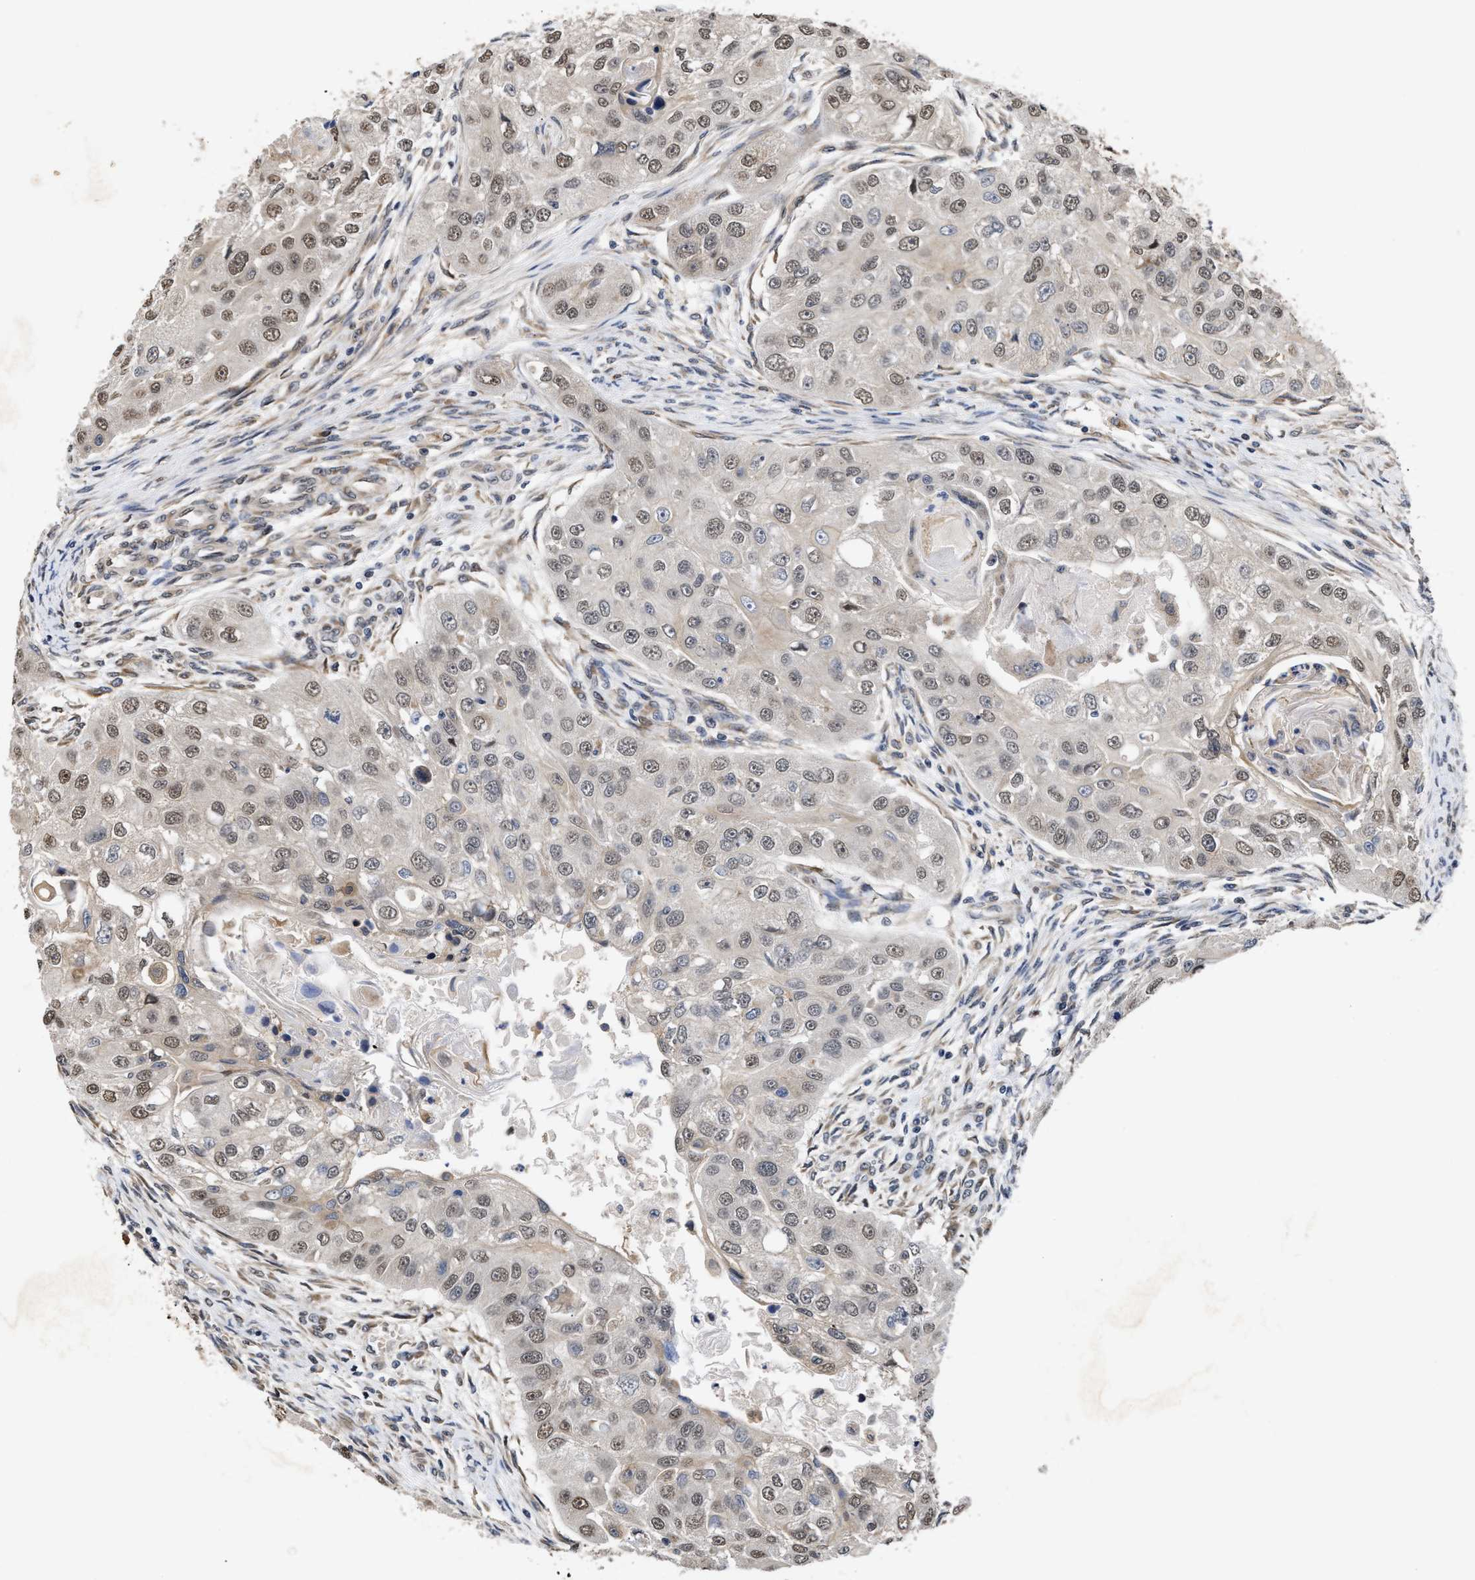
{"staining": {"intensity": "weak", "quantity": "25%-75%", "location": "nuclear"}, "tissue": "head and neck cancer", "cell_type": "Tumor cells", "image_type": "cancer", "snomed": [{"axis": "morphology", "description": "Normal tissue, NOS"}, {"axis": "morphology", "description": "Squamous cell carcinoma, NOS"}, {"axis": "topography", "description": "Skeletal muscle"}, {"axis": "topography", "description": "Head-Neck"}], "caption": "Protein expression analysis of squamous cell carcinoma (head and neck) demonstrates weak nuclear expression in approximately 25%-75% of tumor cells.", "gene": "CLIP2", "patient": {"sex": "male", "age": 51}}